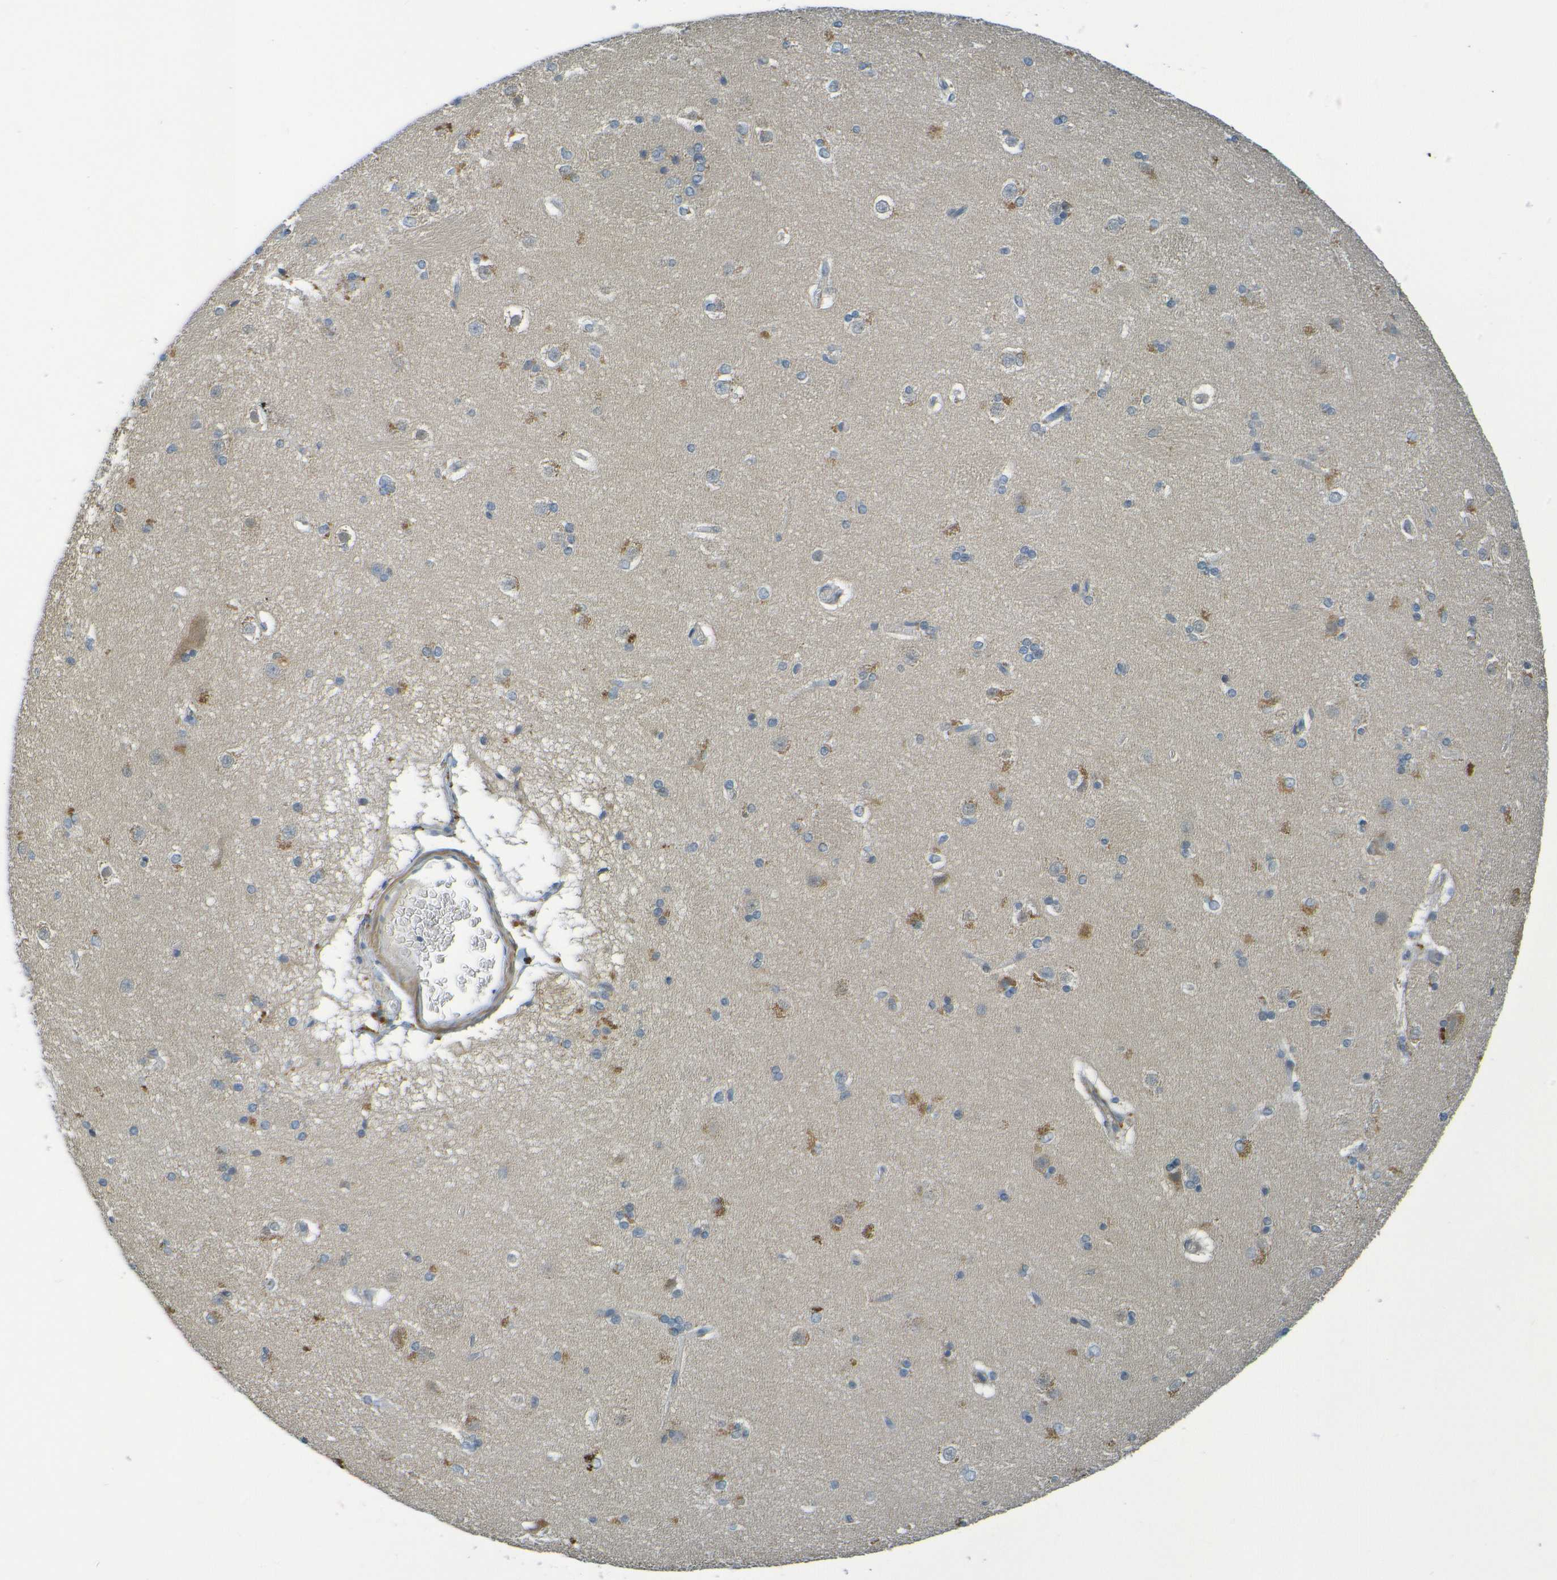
{"staining": {"intensity": "moderate", "quantity": "<25%", "location": "cytoplasmic/membranous"}, "tissue": "caudate", "cell_type": "Glial cells", "image_type": "normal", "snomed": [{"axis": "morphology", "description": "Normal tissue, NOS"}, {"axis": "topography", "description": "Lateral ventricle wall"}], "caption": "This micrograph reveals IHC staining of normal caudate, with low moderate cytoplasmic/membranous expression in about <25% of glial cells.", "gene": "CYP4F2", "patient": {"sex": "female", "age": 19}}